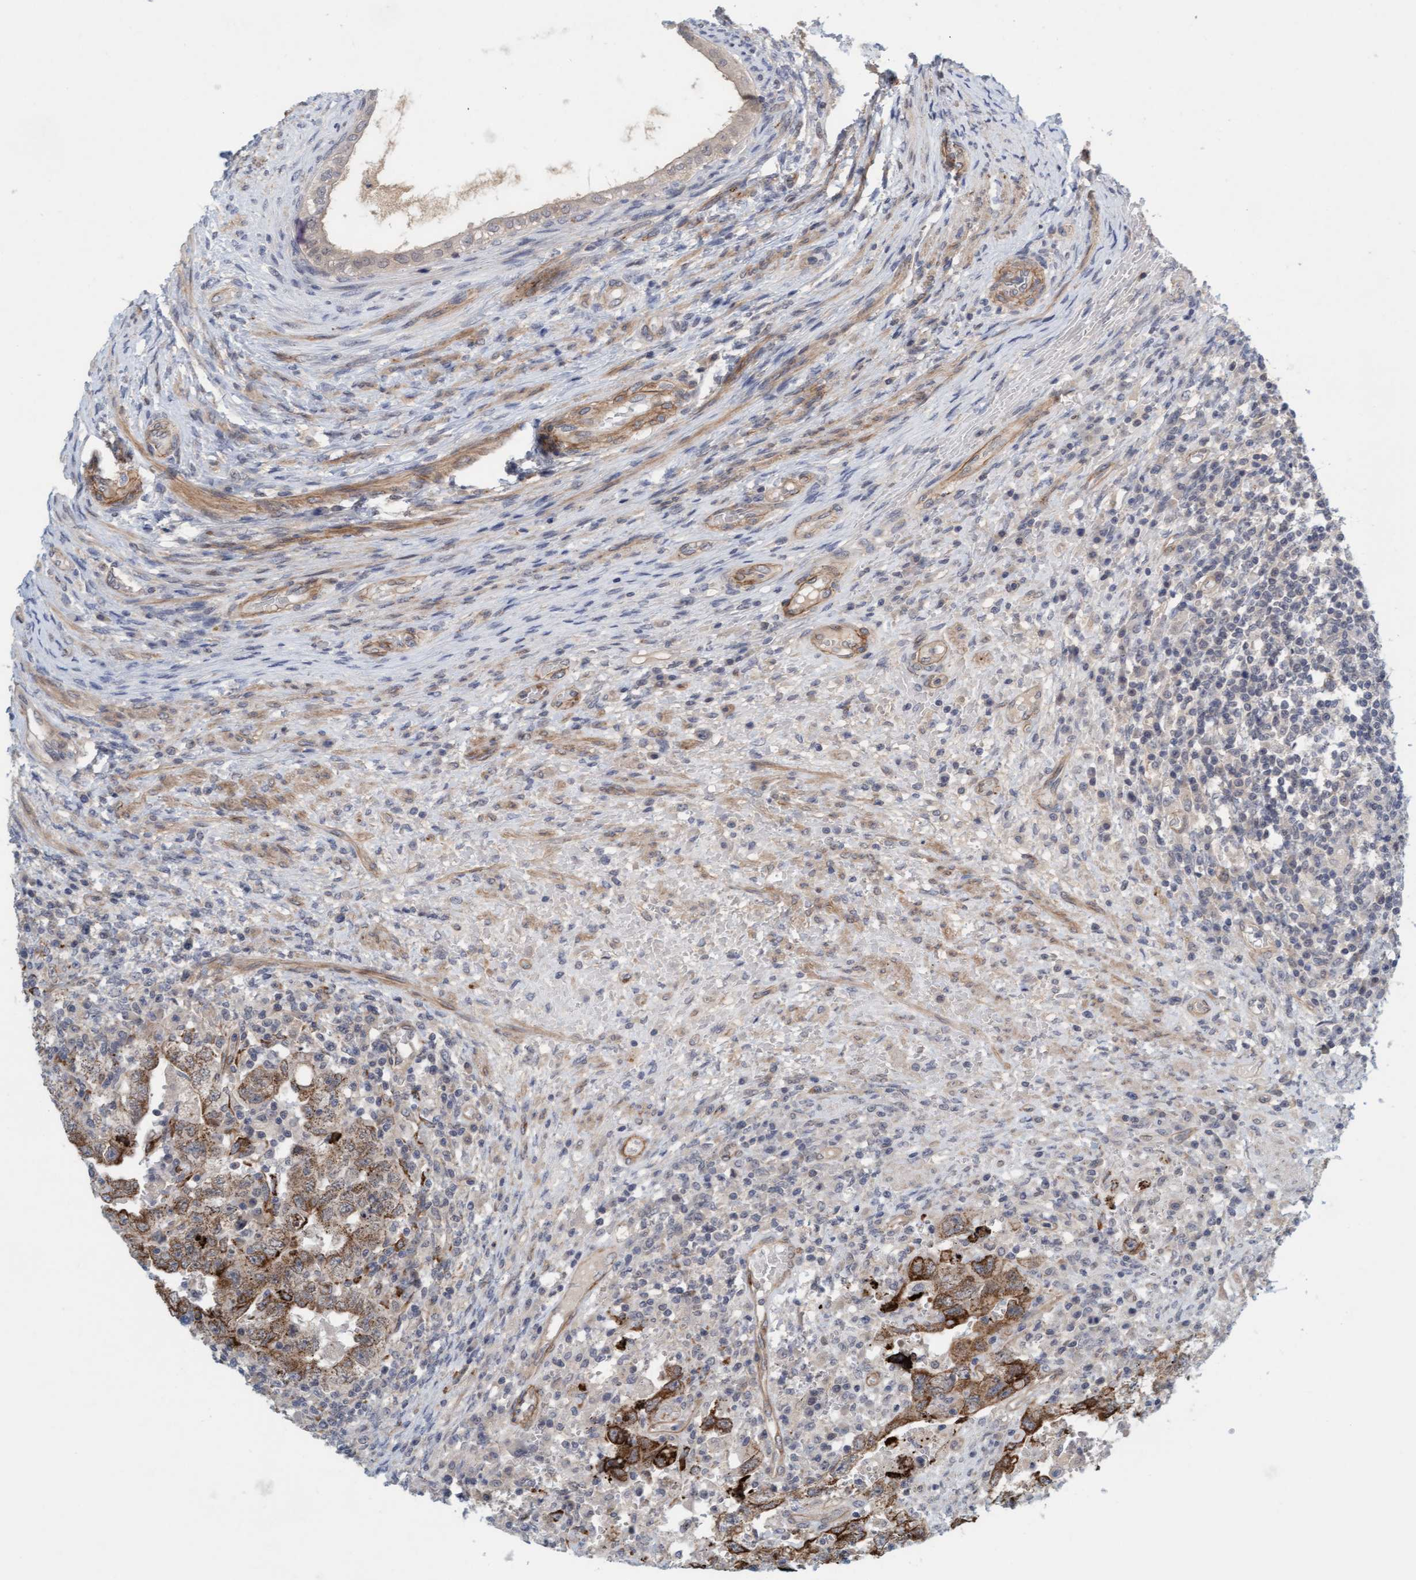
{"staining": {"intensity": "strong", "quantity": ">75%", "location": "cytoplasmic/membranous"}, "tissue": "testis cancer", "cell_type": "Tumor cells", "image_type": "cancer", "snomed": [{"axis": "morphology", "description": "Carcinoma, Embryonal, NOS"}, {"axis": "topography", "description": "Testis"}], "caption": "Human testis embryonal carcinoma stained for a protein (brown) shows strong cytoplasmic/membranous positive staining in approximately >75% of tumor cells.", "gene": "TSTD2", "patient": {"sex": "male", "age": 26}}